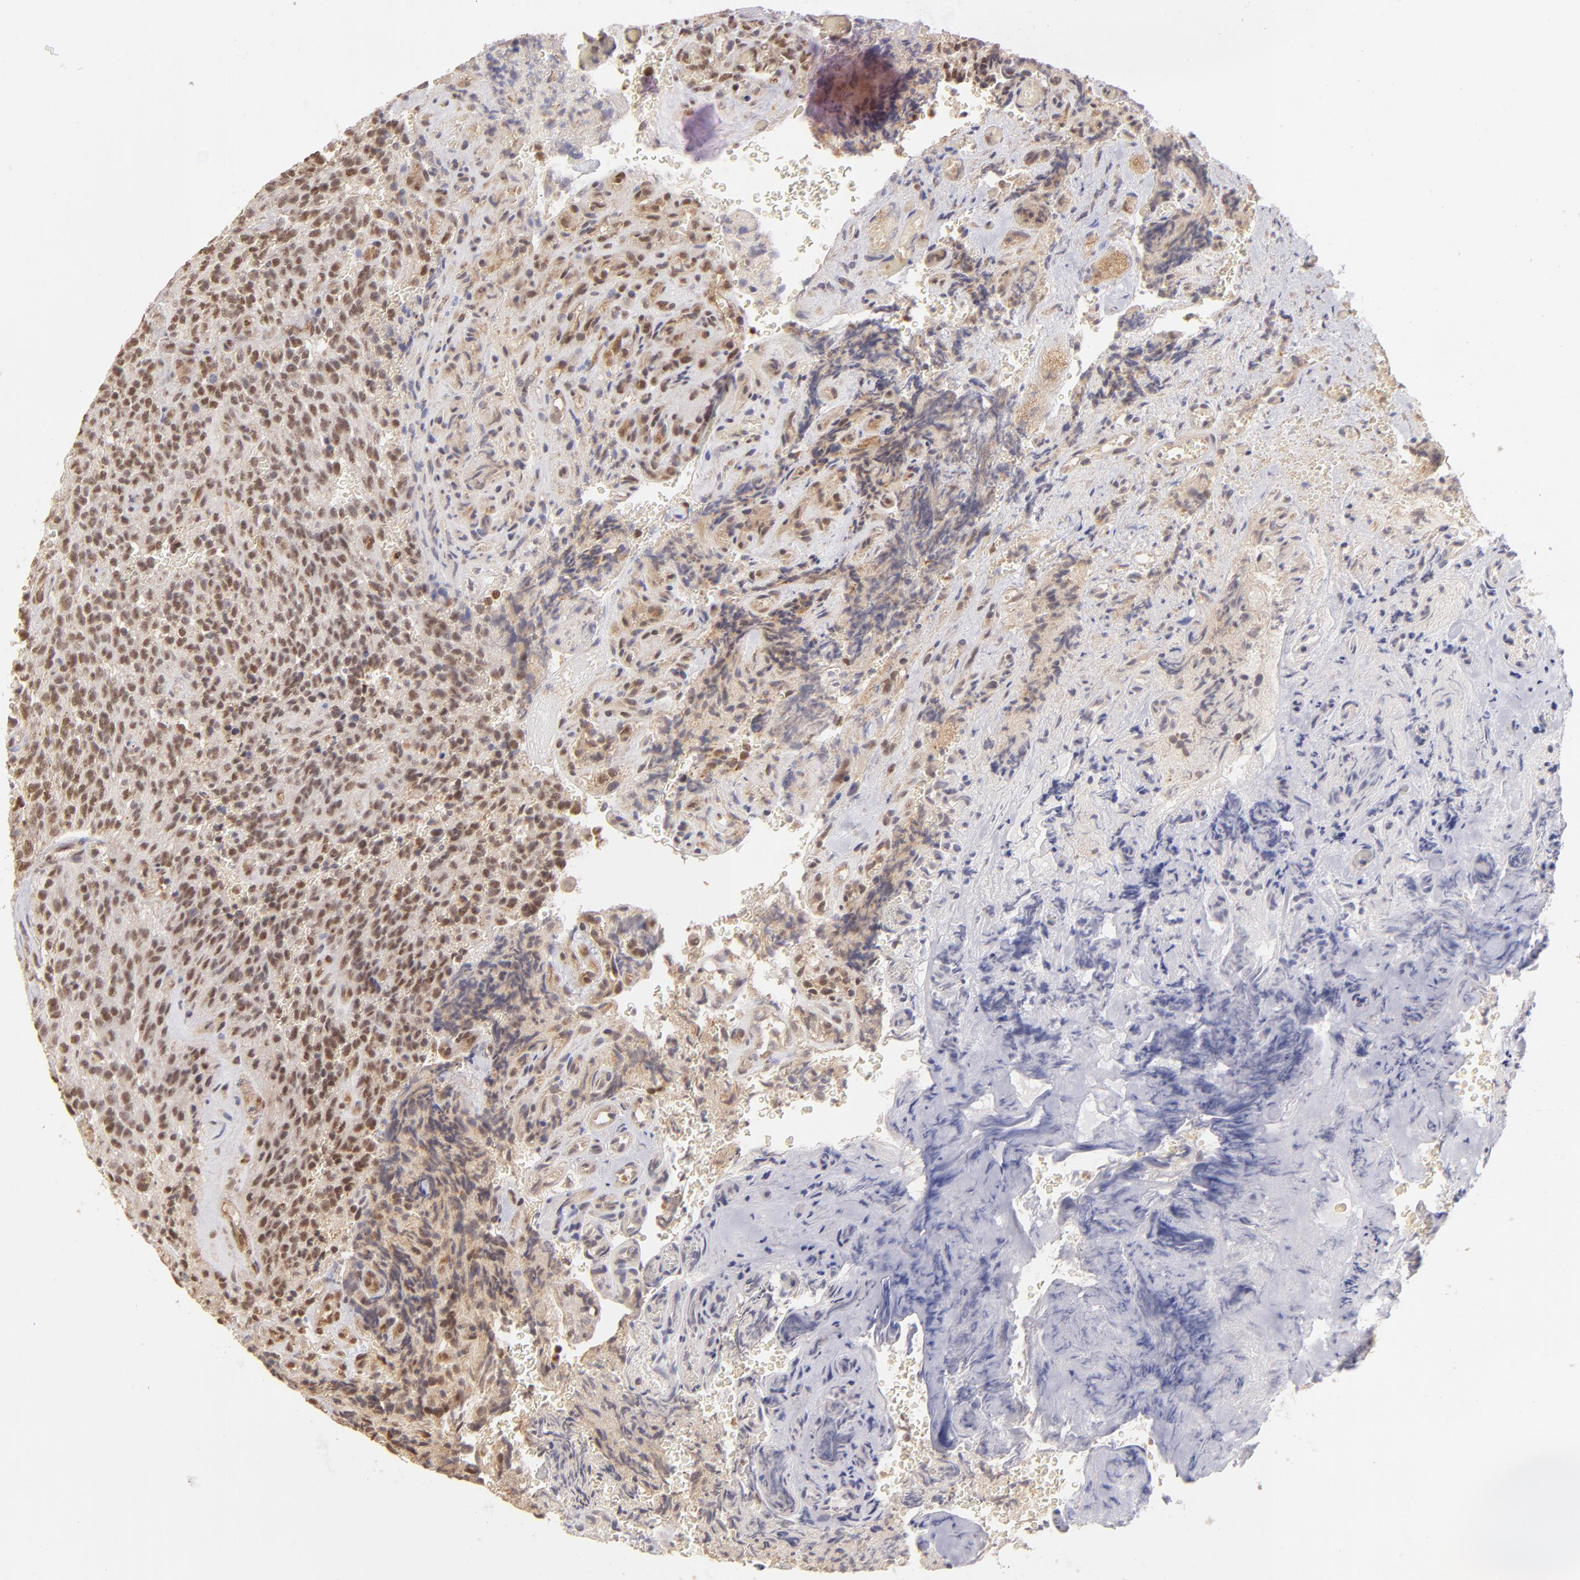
{"staining": {"intensity": "moderate", "quantity": ">75%", "location": "nuclear"}, "tissue": "glioma", "cell_type": "Tumor cells", "image_type": "cancer", "snomed": [{"axis": "morphology", "description": "Normal tissue, NOS"}, {"axis": "morphology", "description": "Glioma, malignant, High grade"}, {"axis": "topography", "description": "Cerebral cortex"}], "caption": "DAB (3,3'-diaminobenzidine) immunohistochemical staining of glioma shows moderate nuclear protein expression in approximately >75% of tumor cells.", "gene": "NFE2", "patient": {"sex": "male", "age": 56}}